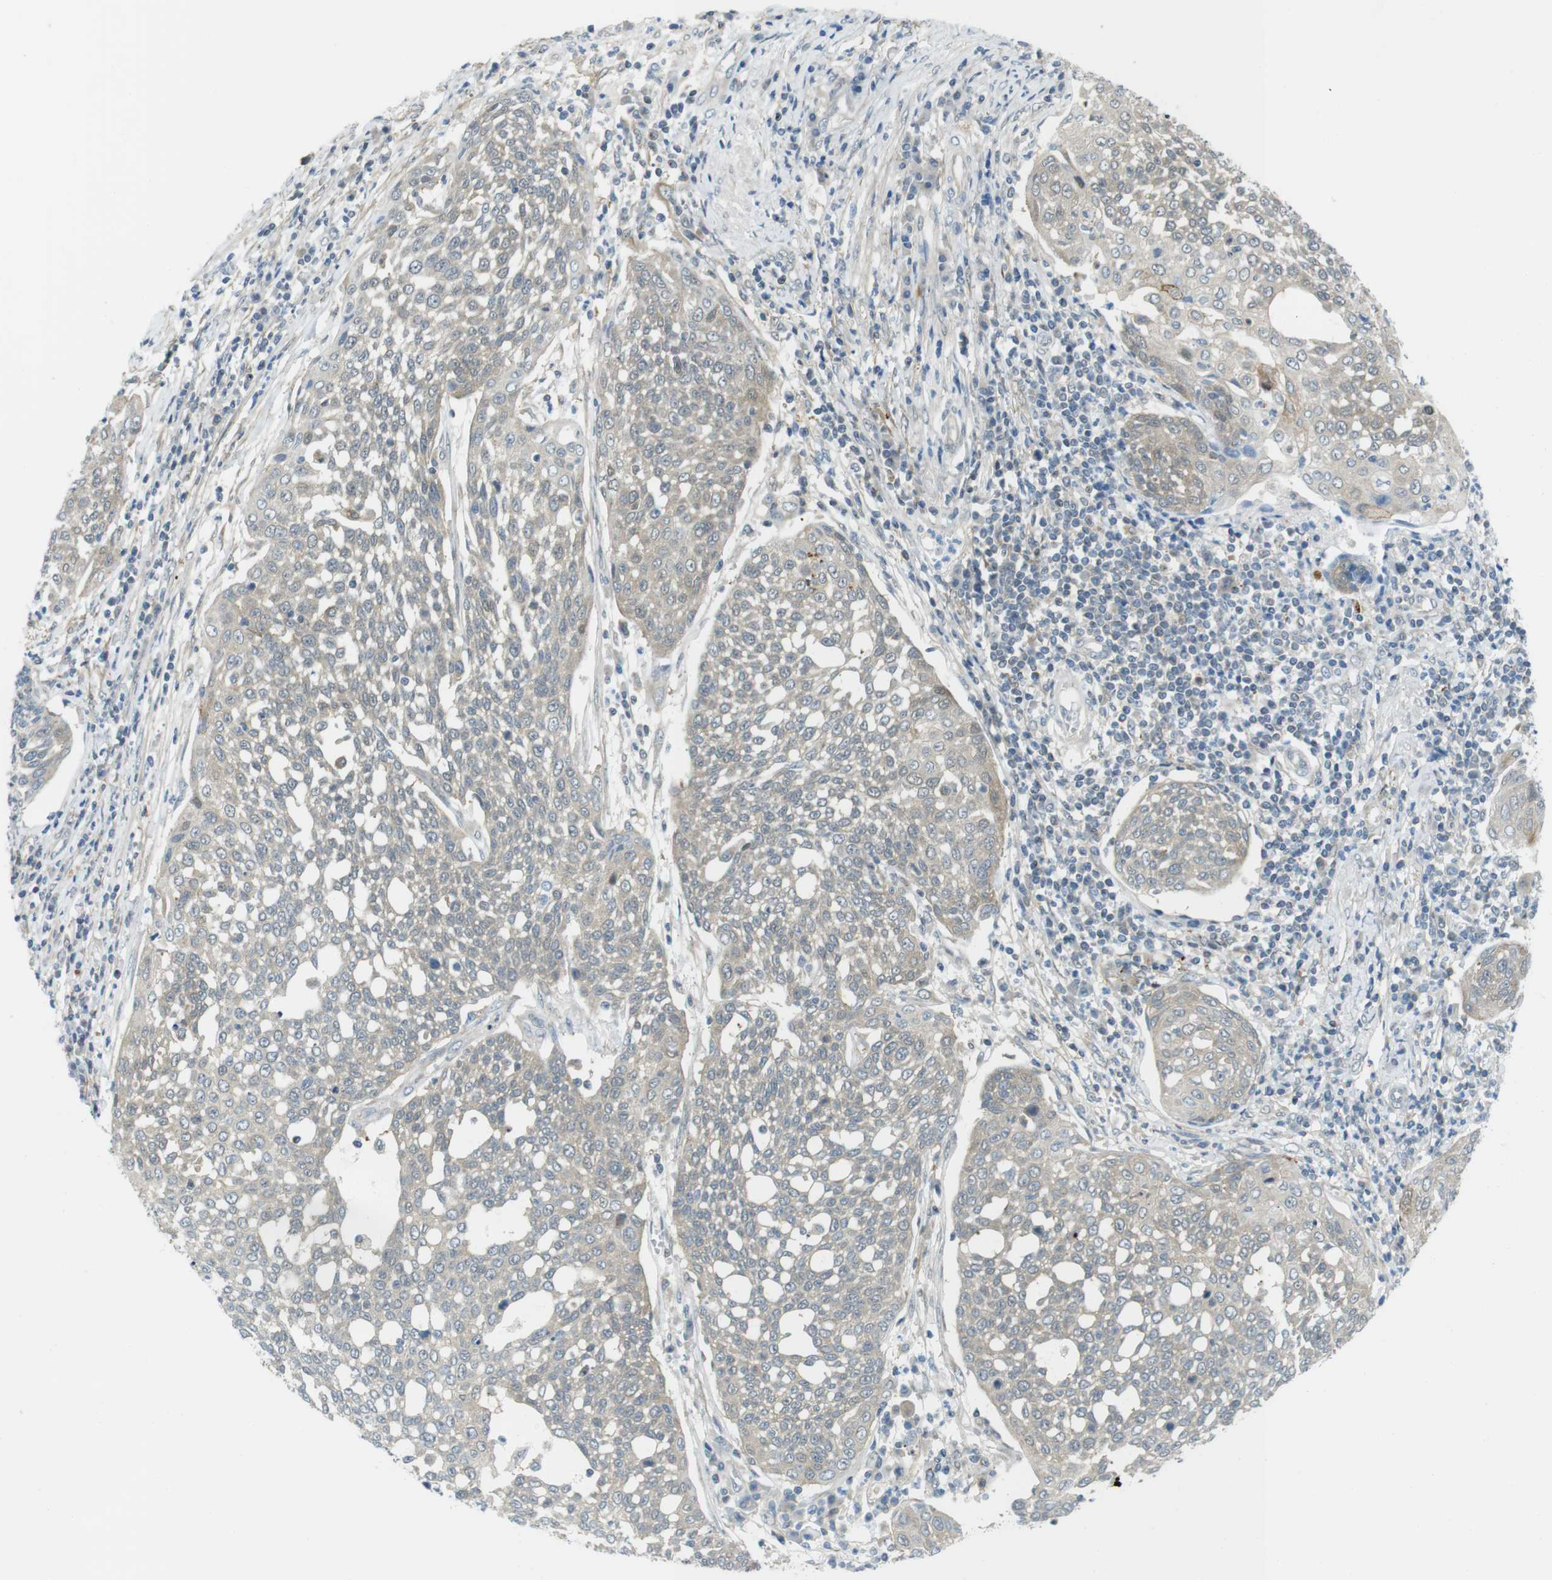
{"staining": {"intensity": "weak", "quantity": ">75%", "location": "cytoplasmic/membranous"}, "tissue": "cervical cancer", "cell_type": "Tumor cells", "image_type": "cancer", "snomed": [{"axis": "morphology", "description": "Squamous cell carcinoma, NOS"}, {"axis": "topography", "description": "Cervix"}], "caption": "An IHC micrograph of neoplastic tissue is shown. Protein staining in brown shows weak cytoplasmic/membranous positivity in cervical cancer (squamous cell carcinoma) within tumor cells.", "gene": "CASP2", "patient": {"sex": "female", "age": 34}}